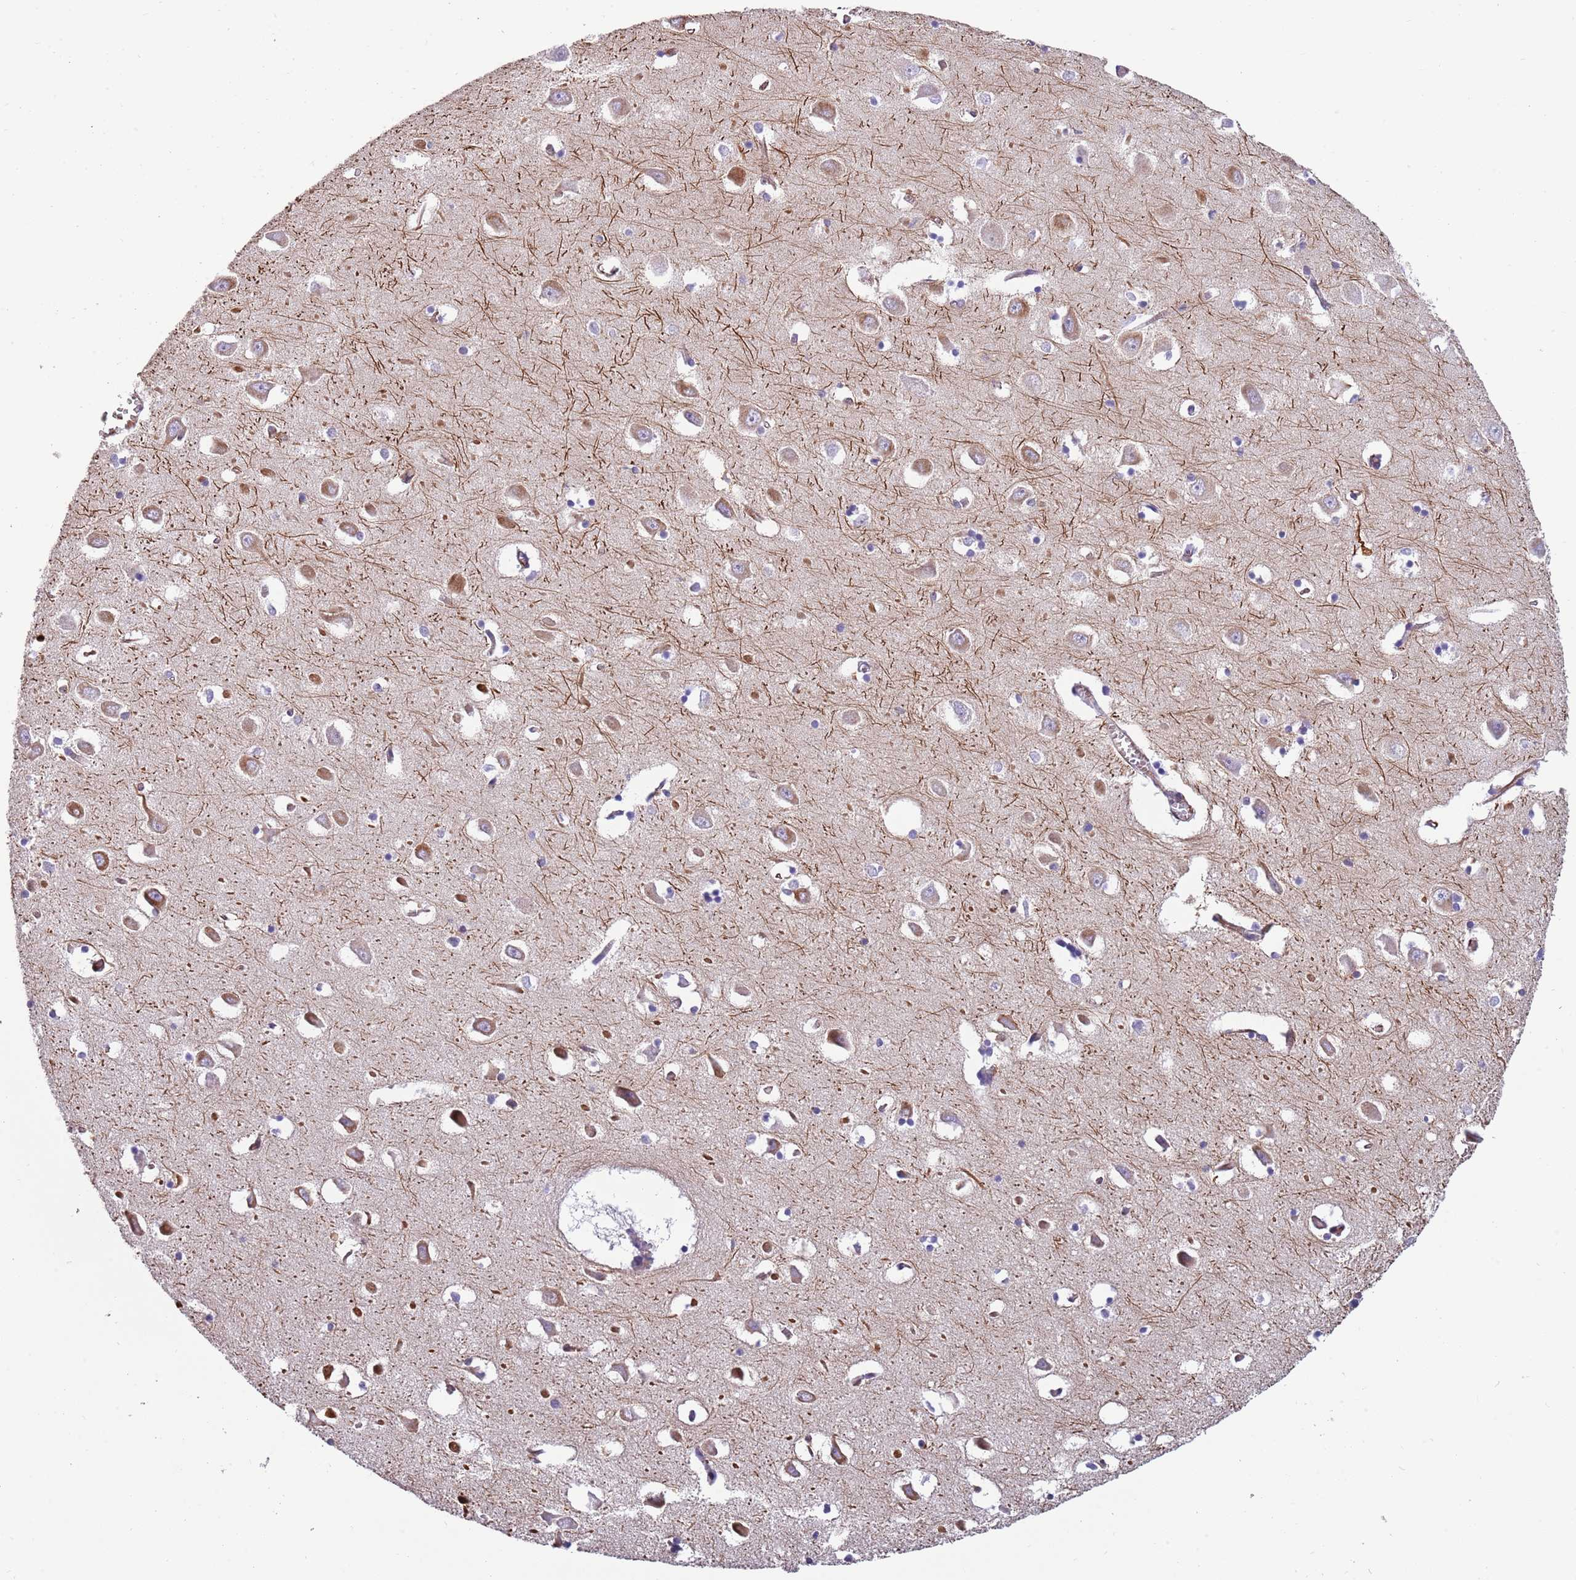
{"staining": {"intensity": "weak", "quantity": "<25%", "location": "cytoplasmic/membranous"}, "tissue": "hippocampus", "cell_type": "Glial cells", "image_type": "normal", "snomed": [{"axis": "morphology", "description": "Normal tissue, NOS"}, {"axis": "topography", "description": "Hippocampus"}], "caption": "The micrograph exhibits no significant staining in glial cells of hippocampus.", "gene": "MOGAT1", "patient": {"sex": "male", "age": 70}}